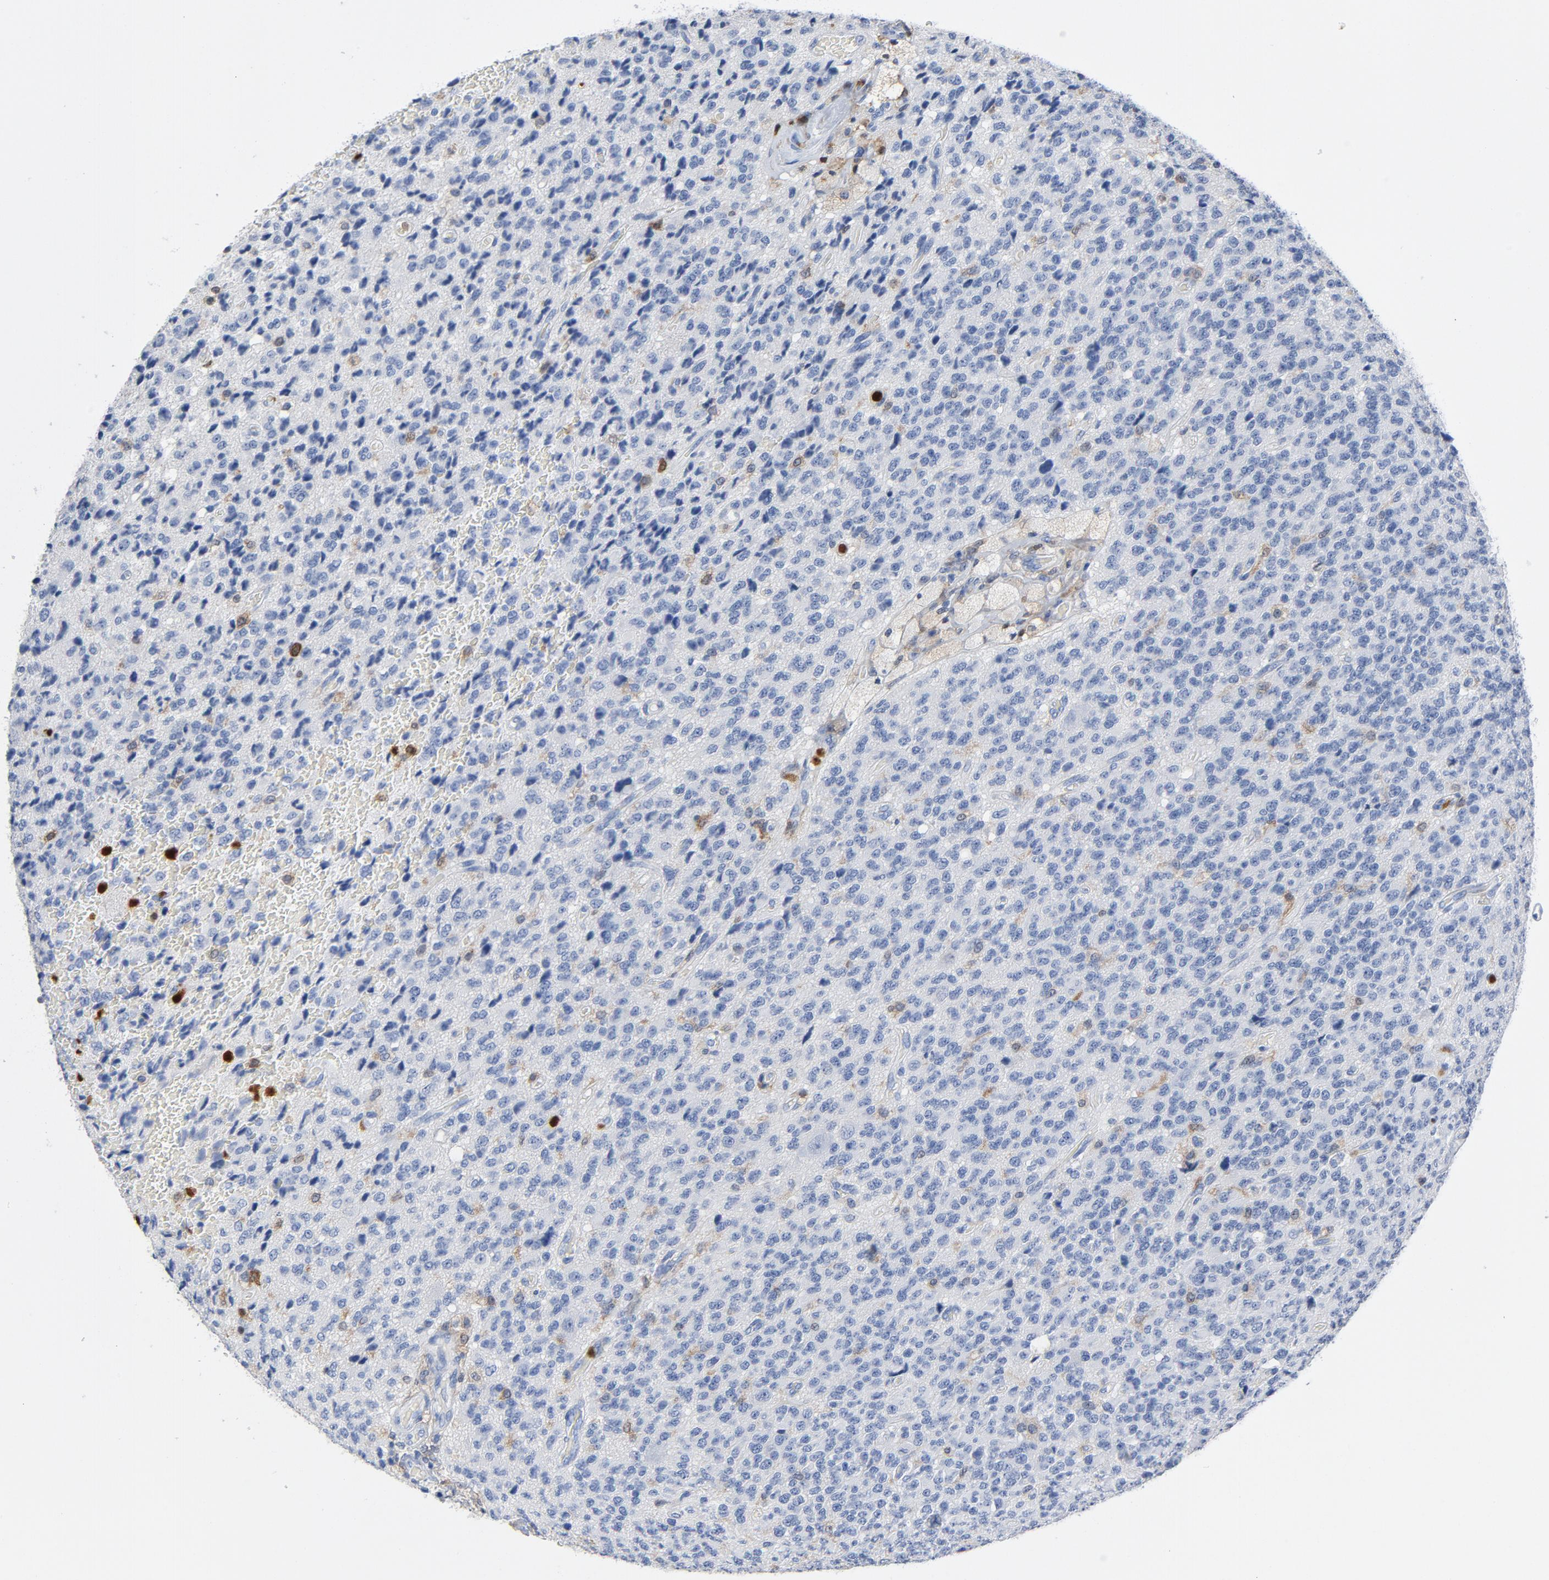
{"staining": {"intensity": "negative", "quantity": "none", "location": "none"}, "tissue": "glioma", "cell_type": "Tumor cells", "image_type": "cancer", "snomed": [{"axis": "morphology", "description": "Glioma, malignant, High grade"}, {"axis": "topography", "description": "pancreas cauda"}], "caption": "IHC of human glioma demonstrates no positivity in tumor cells. (DAB (3,3'-diaminobenzidine) immunohistochemistry, high magnification).", "gene": "NCF1", "patient": {"sex": "male", "age": 60}}